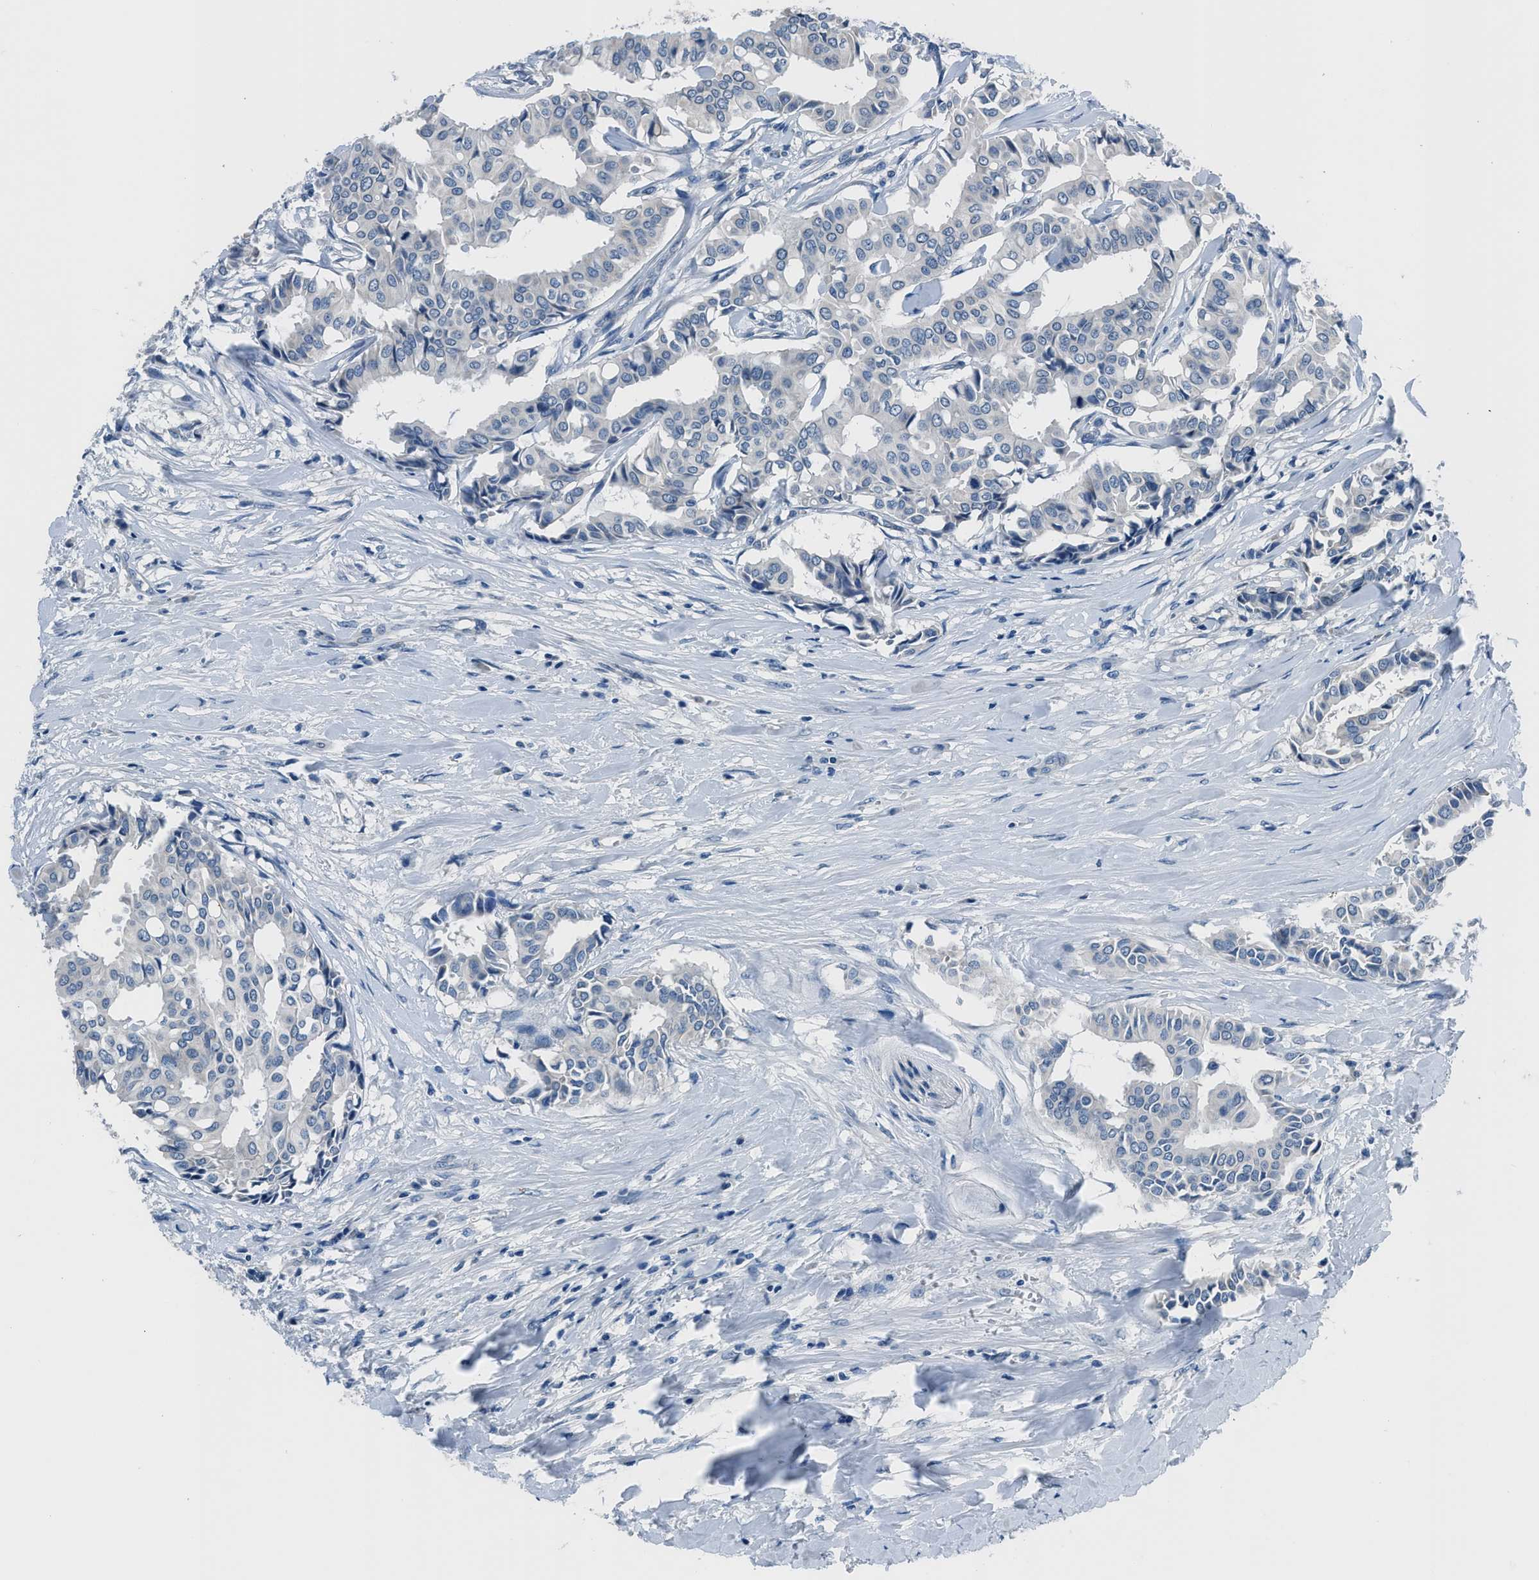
{"staining": {"intensity": "negative", "quantity": "none", "location": "none"}, "tissue": "head and neck cancer", "cell_type": "Tumor cells", "image_type": "cancer", "snomed": [{"axis": "morphology", "description": "Adenocarcinoma, NOS"}, {"axis": "topography", "description": "Salivary gland"}, {"axis": "topography", "description": "Head-Neck"}], "caption": "Immunohistochemistry micrograph of neoplastic tissue: human head and neck cancer (adenocarcinoma) stained with DAB (3,3'-diaminobenzidine) demonstrates no significant protein staining in tumor cells. The staining was performed using DAB (3,3'-diaminobenzidine) to visualize the protein expression in brown, while the nuclei were stained in blue with hematoxylin (Magnification: 20x).", "gene": "GJA3", "patient": {"sex": "female", "age": 59}}